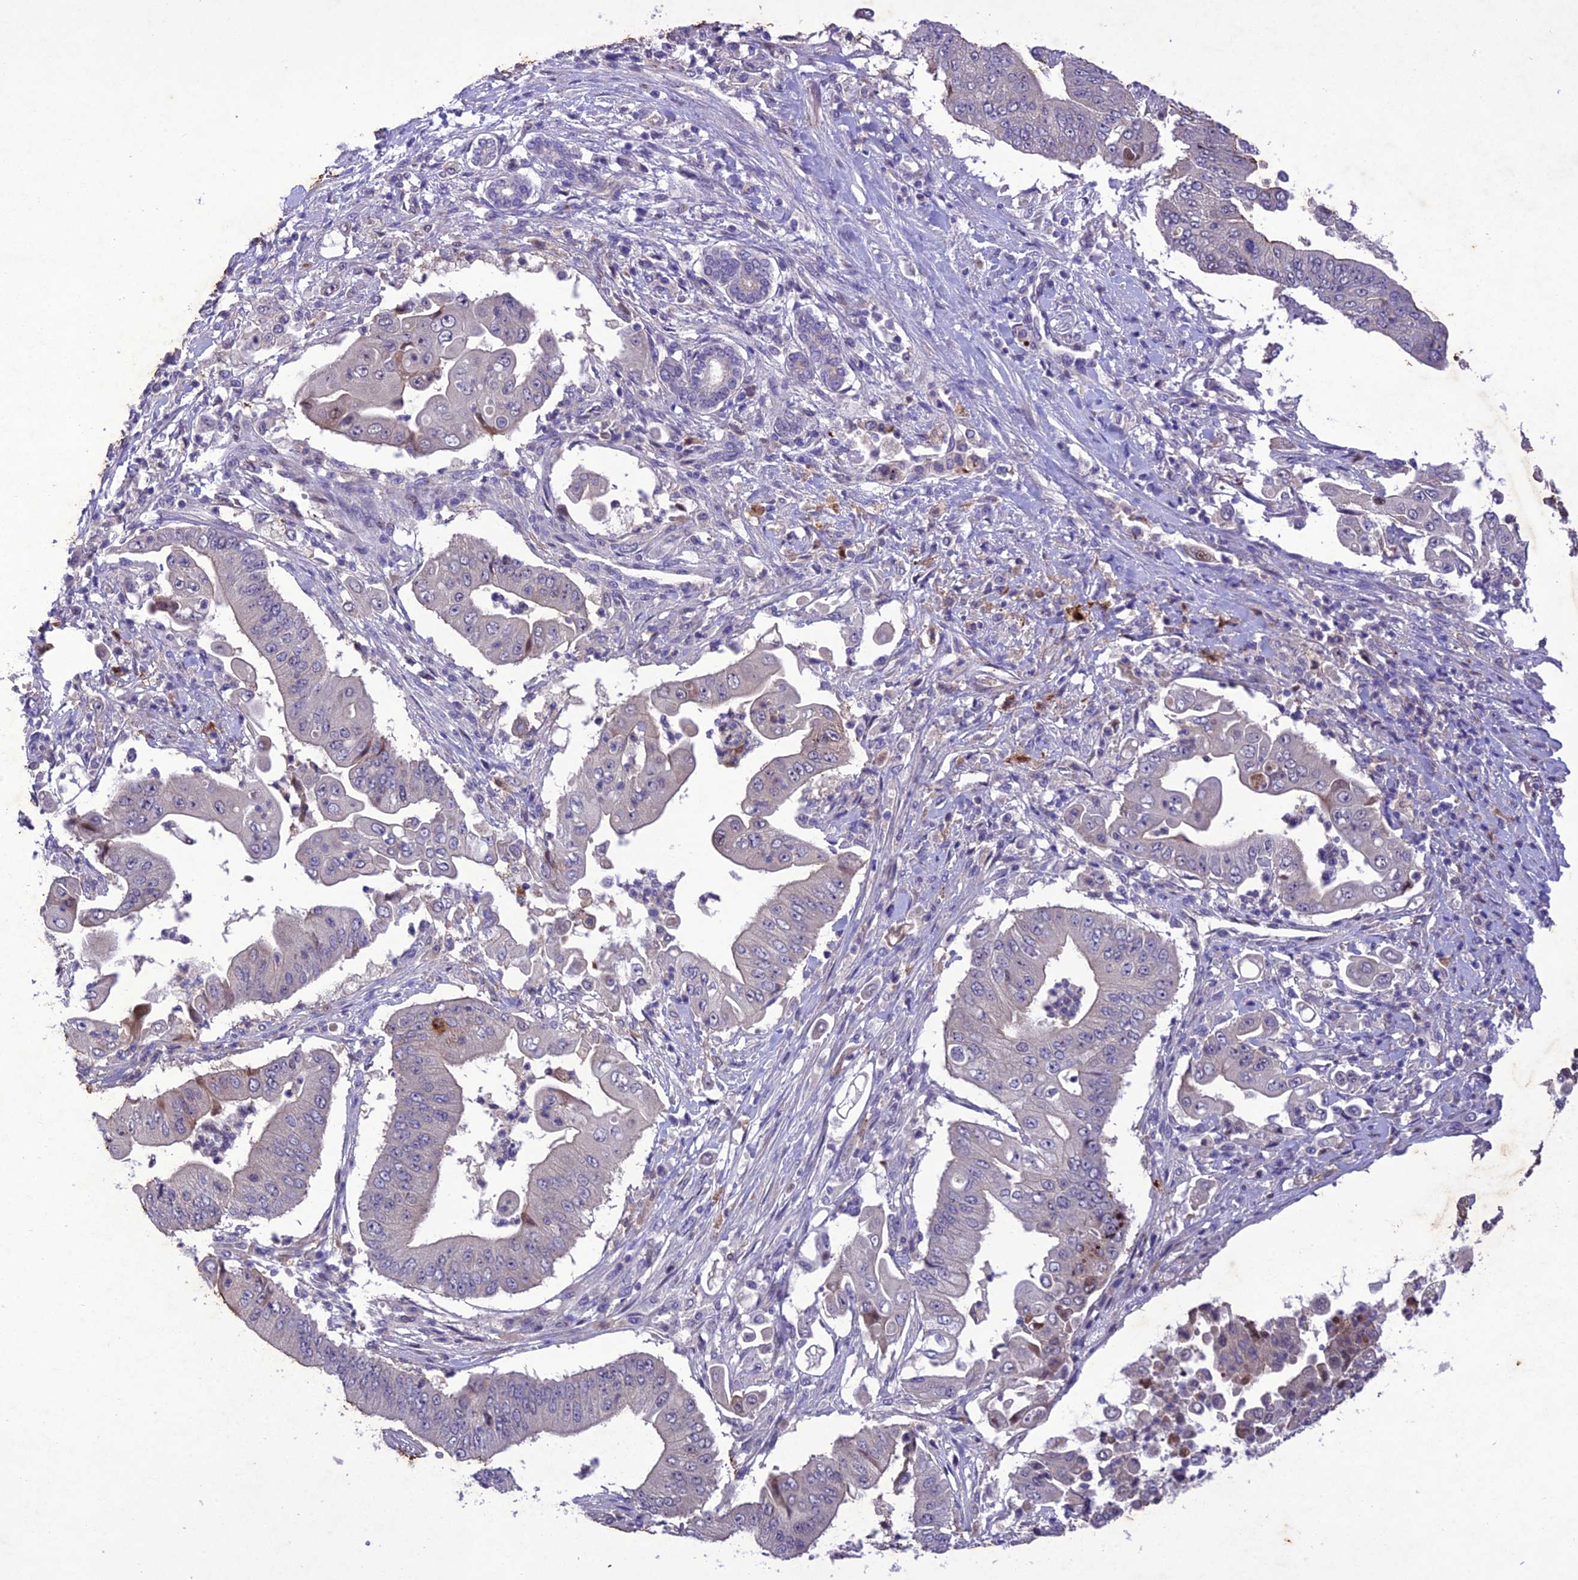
{"staining": {"intensity": "negative", "quantity": "none", "location": "none"}, "tissue": "pancreatic cancer", "cell_type": "Tumor cells", "image_type": "cancer", "snomed": [{"axis": "morphology", "description": "Adenocarcinoma, NOS"}, {"axis": "topography", "description": "Pancreas"}], "caption": "An immunohistochemistry (IHC) photomicrograph of pancreatic adenocarcinoma is shown. There is no staining in tumor cells of pancreatic adenocarcinoma.", "gene": "ANKRD52", "patient": {"sex": "female", "age": 77}}